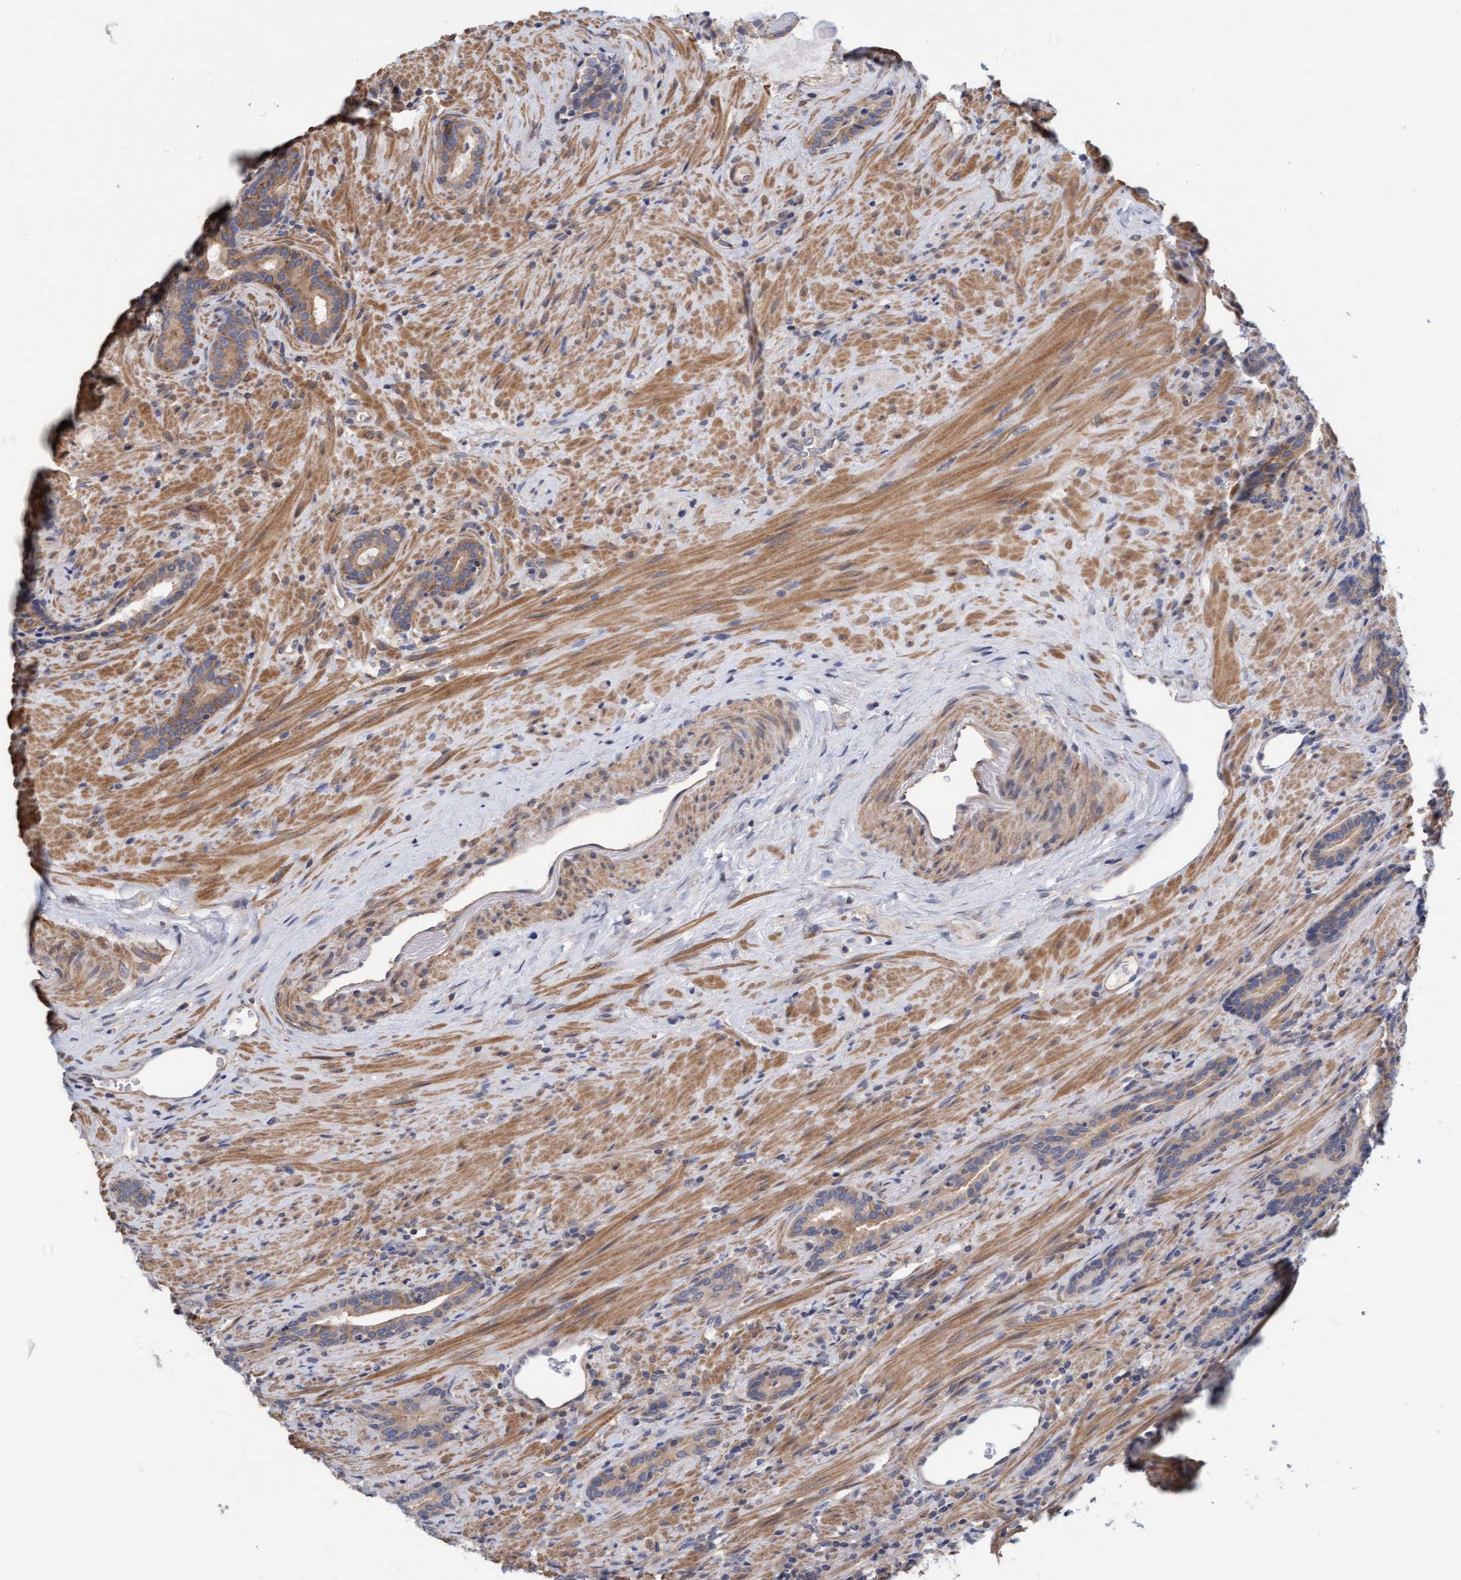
{"staining": {"intensity": "weak", "quantity": "25%-75%", "location": "cytoplasmic/membranous"}, "tissue": "prostate cancer", "cell_type": "Tumor cells", "image_type": "cancer", "snomed": [{"axis": "morphology", "description": "Adenocarcinoma, High grade"}, {"axis": "topography", "description": "Prostate"}], "caption": "Human prostate cancer stained with a protein marker demonstrates weak staining in tumor cells.", "gene": "FXR2", "patient": {"sex": "male", "age": 71}}